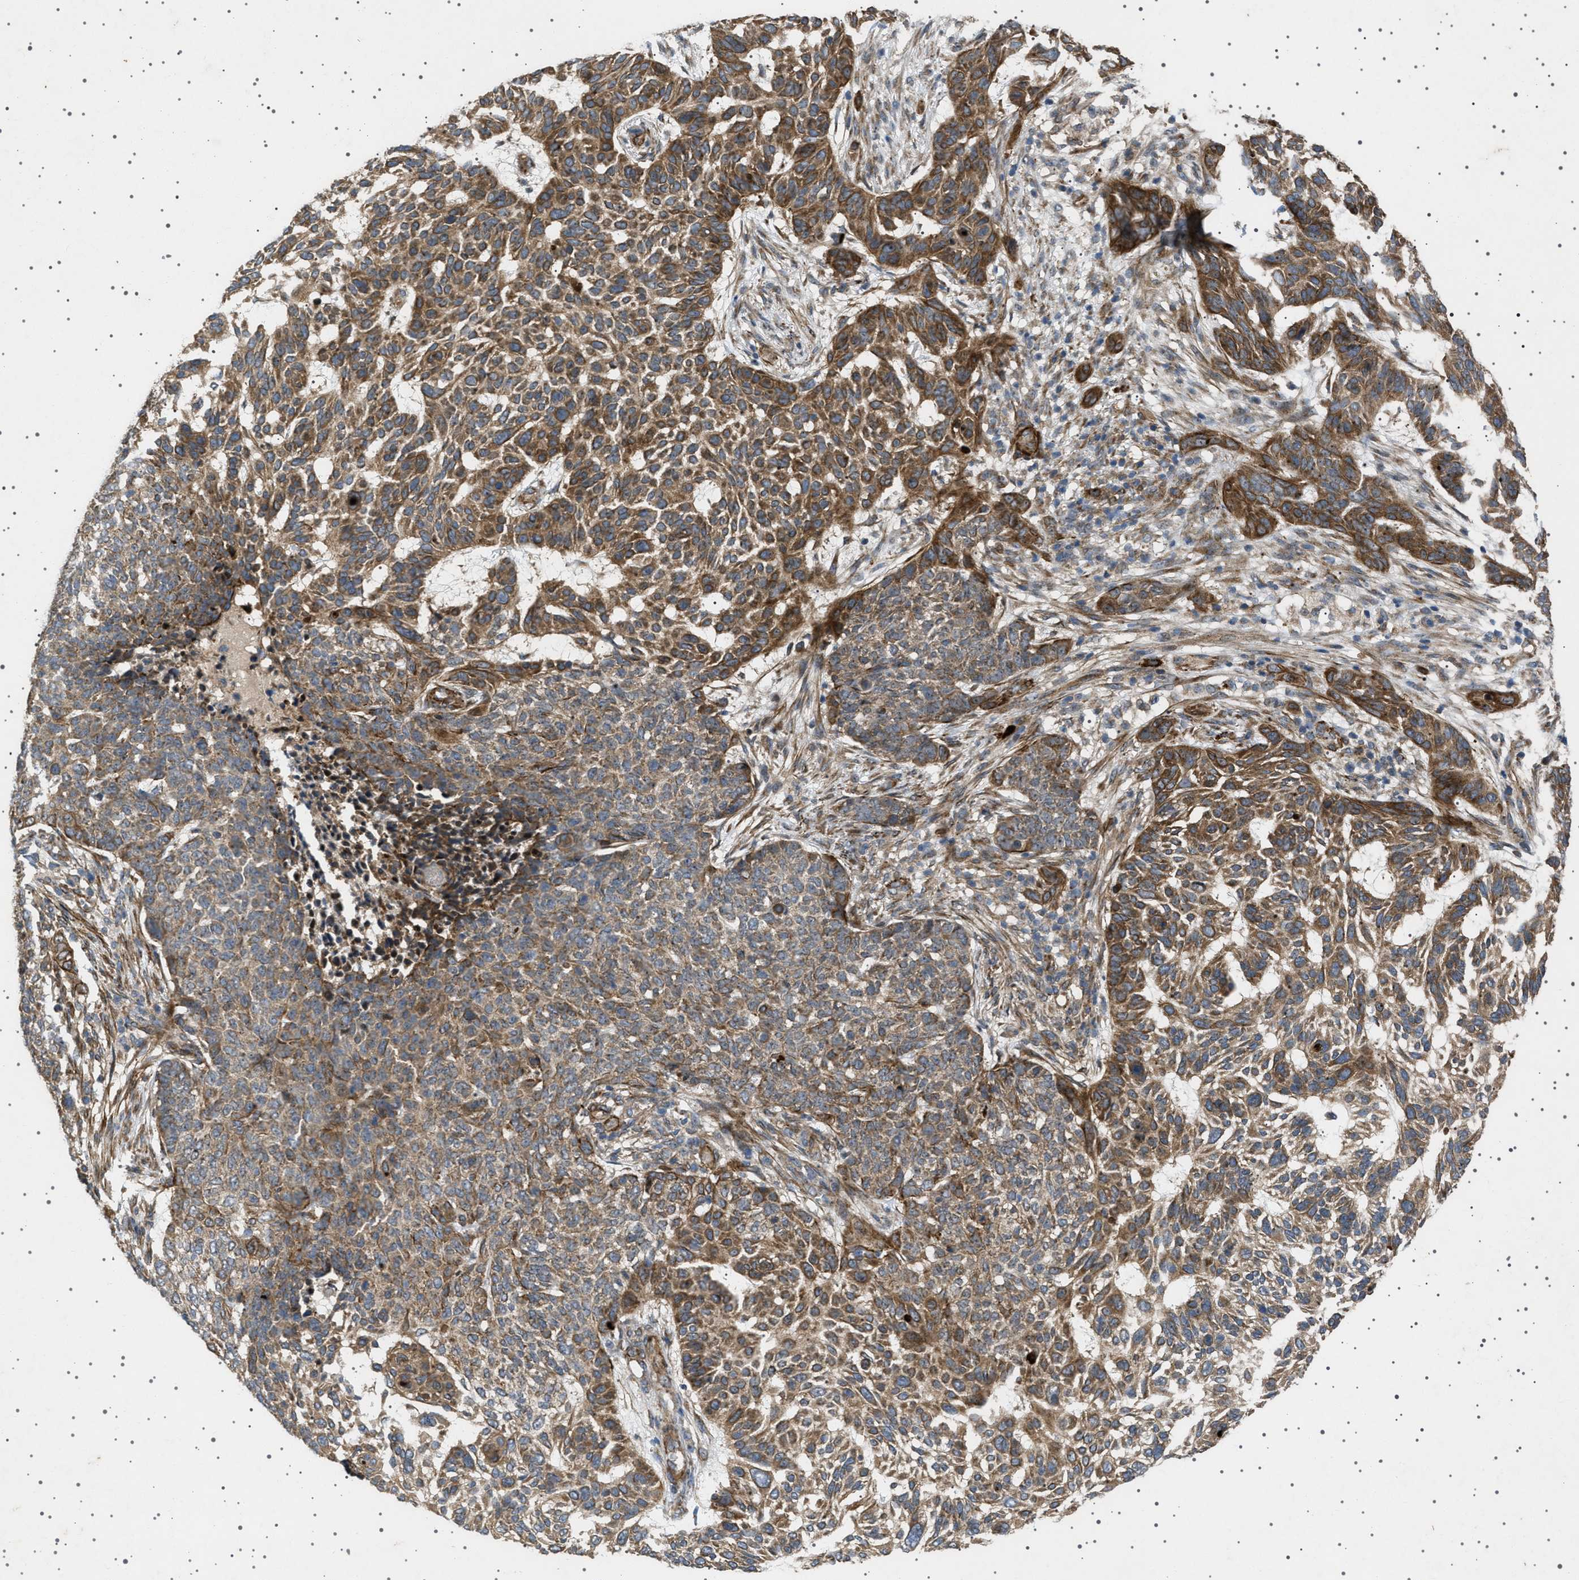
{"staining": {"intensity": "strong", "quantity": ">75%", "location": "cytoplasmic/membranous"}, "tissue": "skin cancer", "cell_type": "Tumor cells", "image_type": "cancer", "snomed": [{"axis": "morphology", "description": "Basal cell carcinoma"}, {"axis": "topography", "description": "Skin"}], "caption": "Tumor cells reveal strong cytoplasmic/membranous positivity in approximately >75% of cells in basal cell carcinoma (skin).", "gene": "CCDC186", "patient": {"sex": "male", "age": 85}}